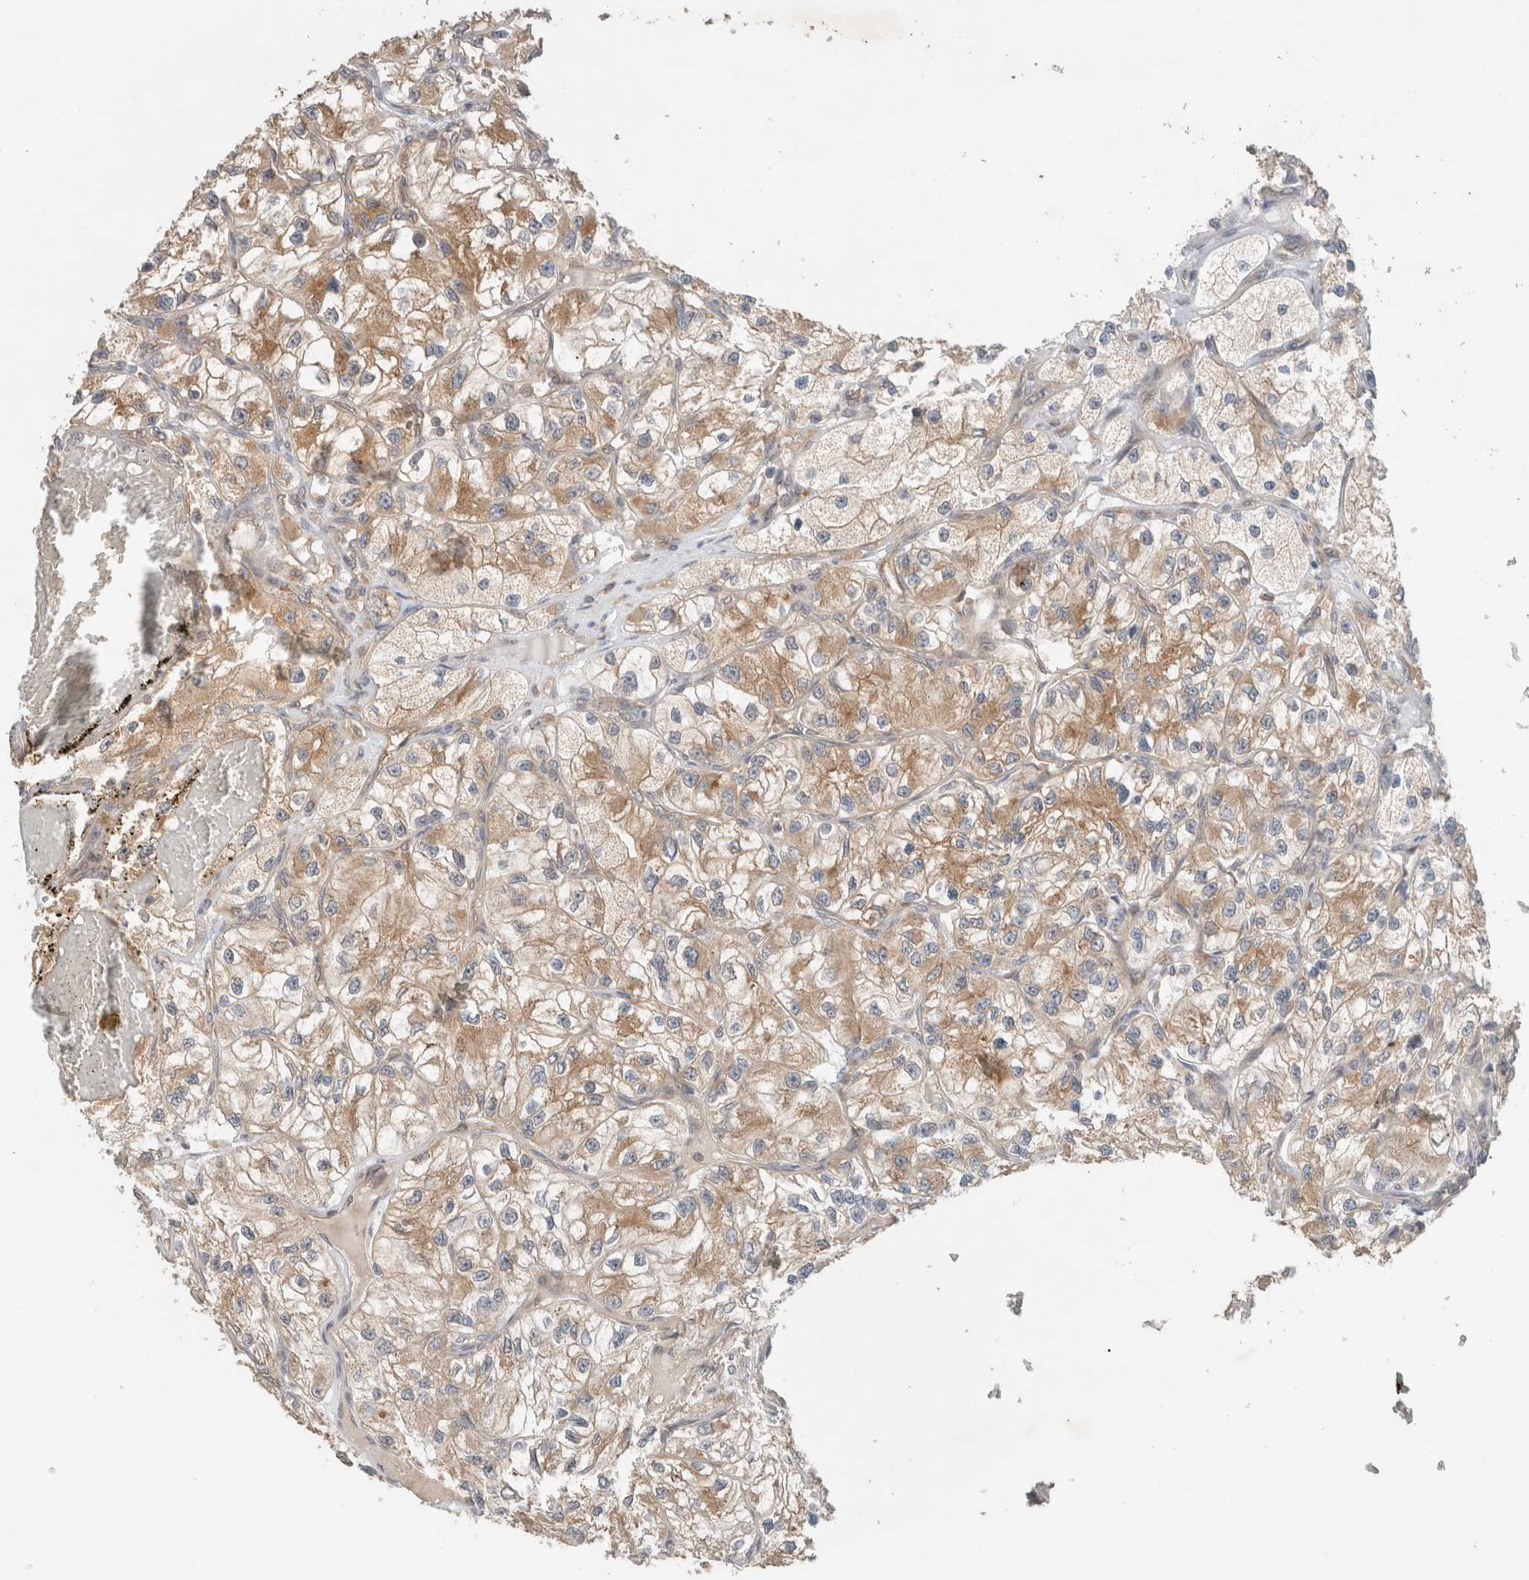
{"staining": {"intensity": "moderate", "quantity": ">75%", "location": "cytoplasmic/membranous"}, "tissue": "renal cancer", "cell_type": "Tumor cells", "image_type": "cancer", "snomed": [{"axis": "morphology", "description": "Adenocarcinoma, NOS"}, {"axis": "topography", "description": "Kidney"}], "caption": "Immunohistochemistry (IHC) photomicrograph of neoplastic tissue: human renal cancer stained using immunohistochemistry displays medium levels of moderate protein expression localized specifically in the cytoplasmic/membranous of tumor cells, appearing as a cytoplasmic/membranous brown color.", "gene": "ARFGEF2", "patient": {"sex": "female", "age": 57}}